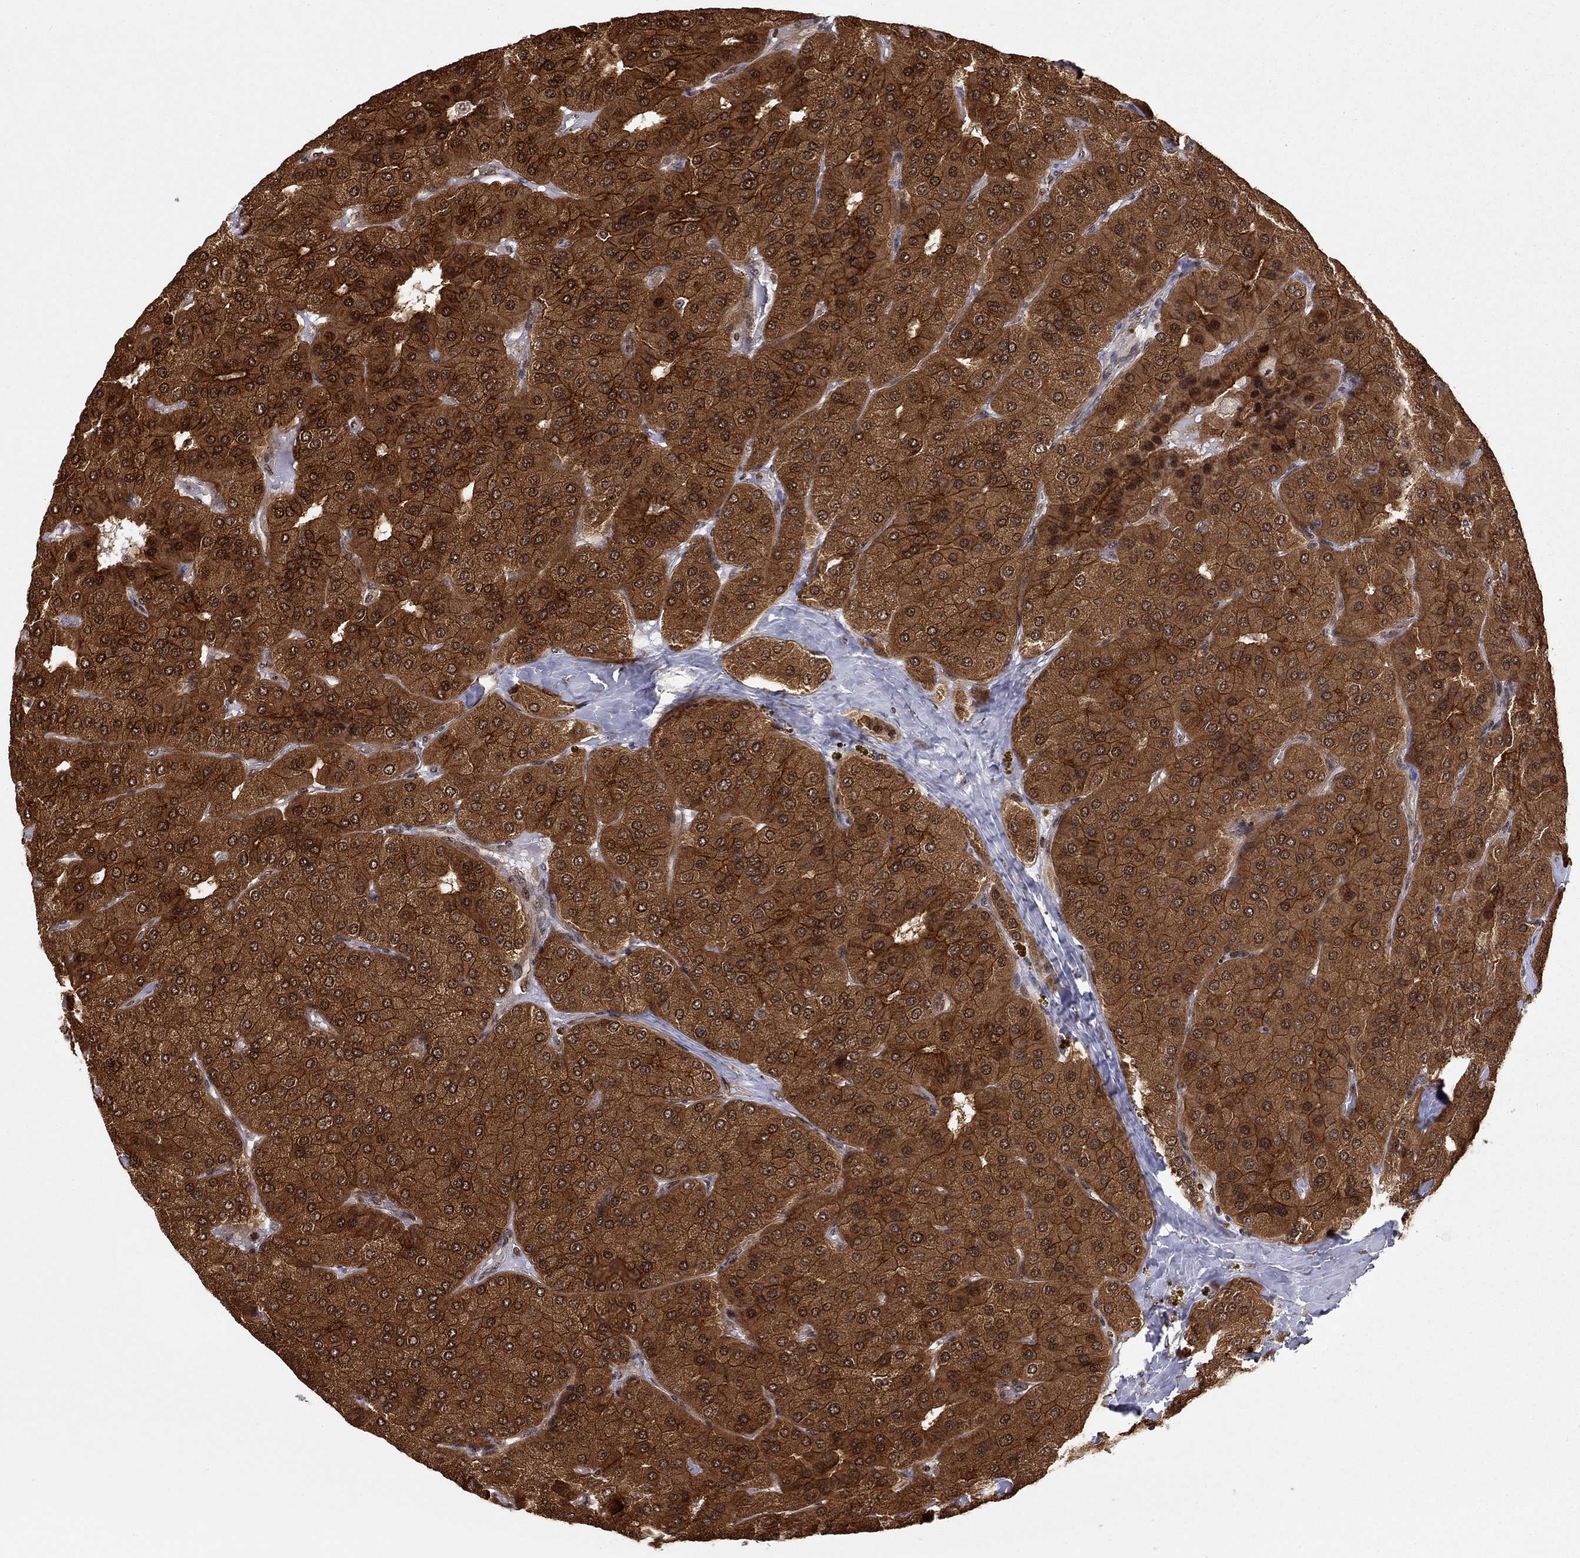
{"staining": {"intensity": "strong", "quantity": ">75%", "location": "cytoplasmic/membranous"}, "tissue": "parathyroid gland", "cell_type": "Glandular cells", "image_type": "normal", "snomed": [{"axis": "morphology", "description": "Normal tissue, NOS"}, {"axis": "morphology", "description": "Adenoma, NOS"}, {"axis": "topography", "description": "Parathyroid gland"}], "caption": "Protein analysis of benign parathyroid gland reveals strong cytoplasmic/membranous expression in about >75% of glandular cells.", "gene": "ELOB", "patient": {"sex": "female", "age": 86}}